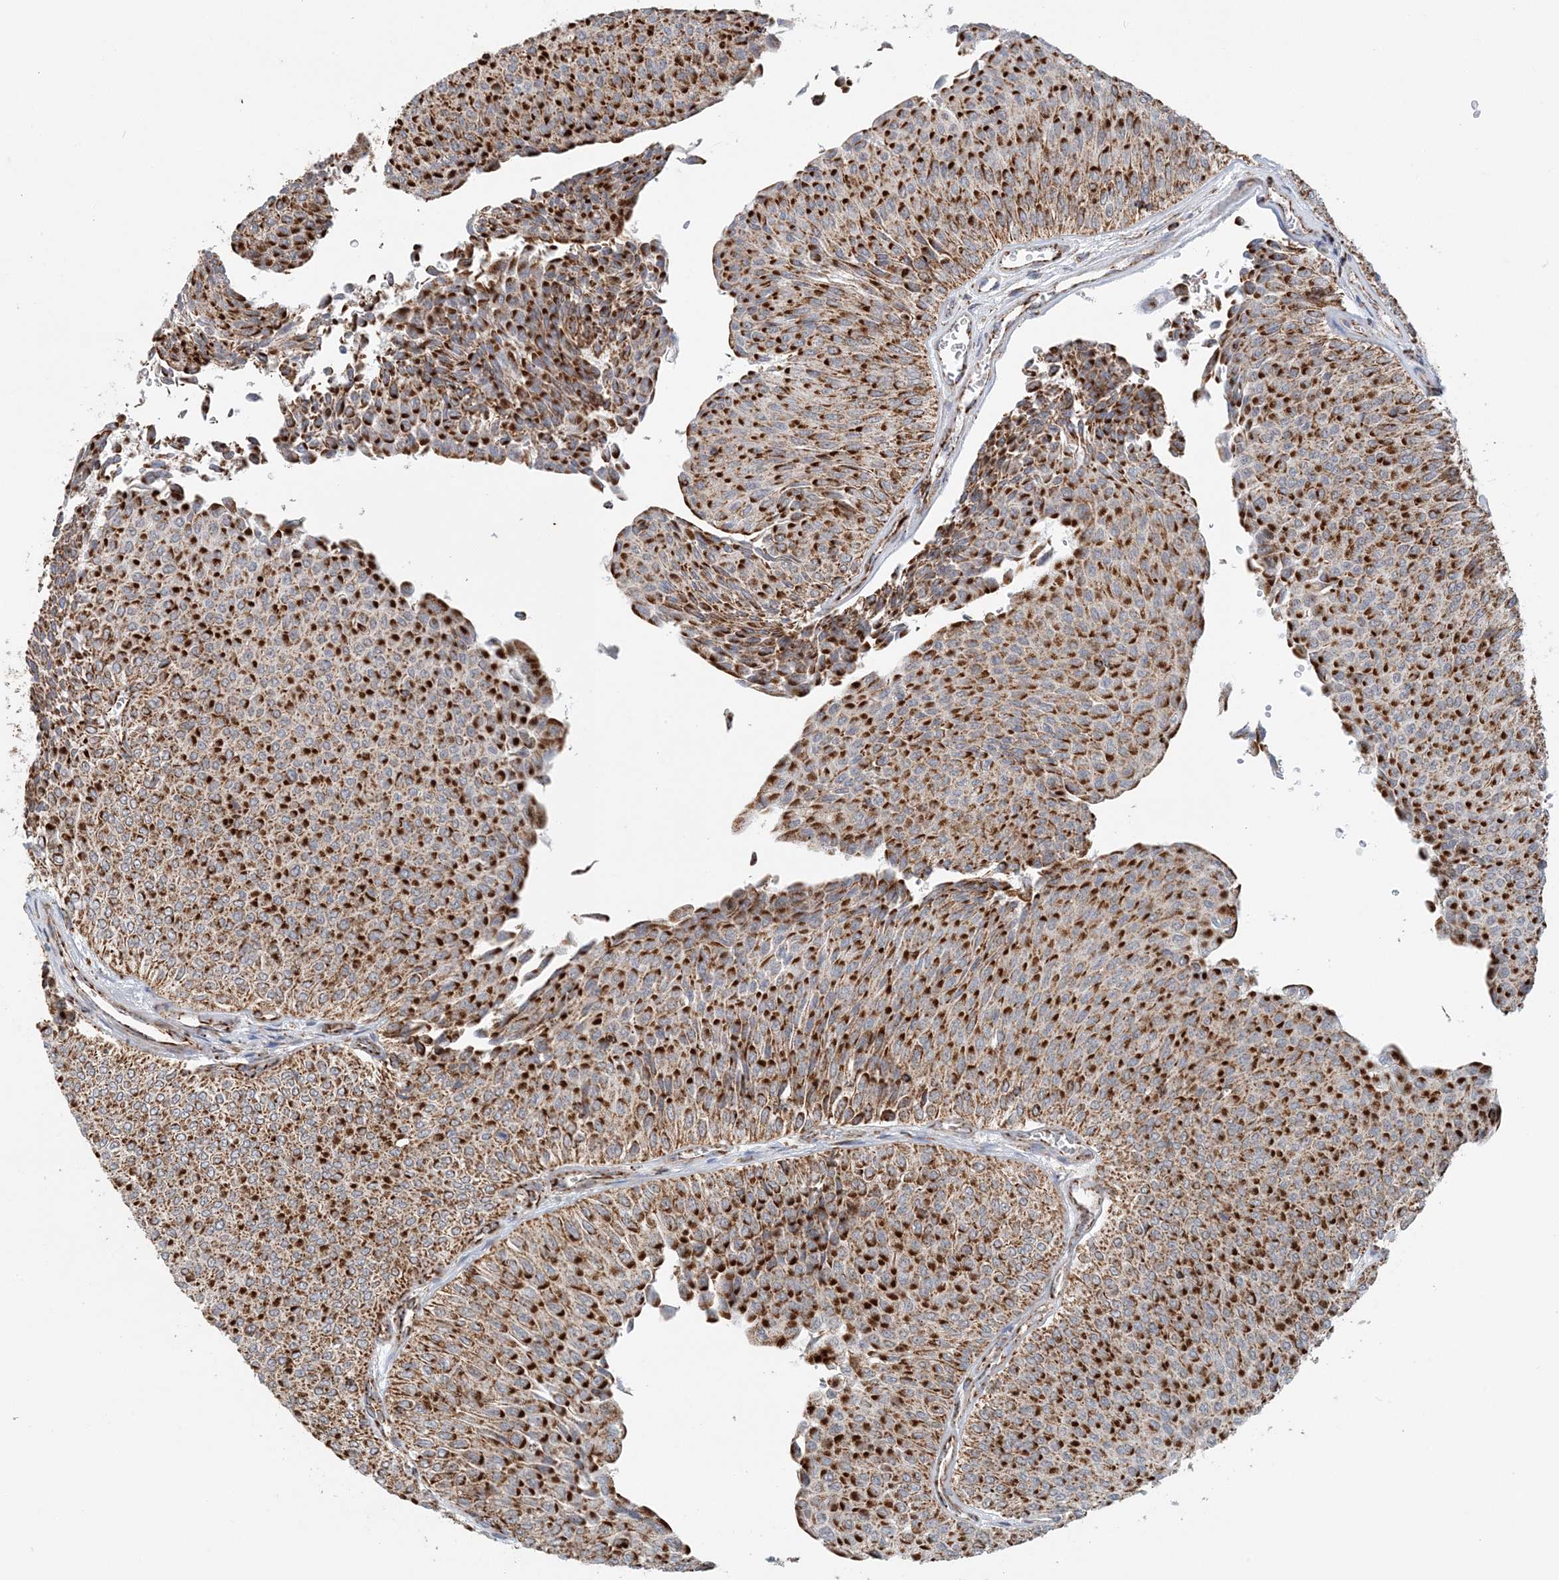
{"staining": {"intensity": "strong", "quantity": ">75%", "location": "cytoplasmic/membranous"}, "tissue": "urothelial cancer", "cell_type": "Tumor cells", "image_type": "cancer", "snomed": [{"axis": "morphology", "description": "Urothelial carcinoma, Low grade"}, {"axis": "topography", "description": "Urinary bladder"}], "caption": "Protein analysis of urothelial cancer tissue demonstrates strong cytoplasmic/membranous positivity in about >75% of tumor cells. The staining was performed using DAB (3,3'-diaminobenzidine) to visualize the protein expression in brown, while the nuclei were stained in blue with hematoxylin (Magnification: 20x).", "gene": "MAN1A1", "patient": {"sex": "male", "age": 78}}